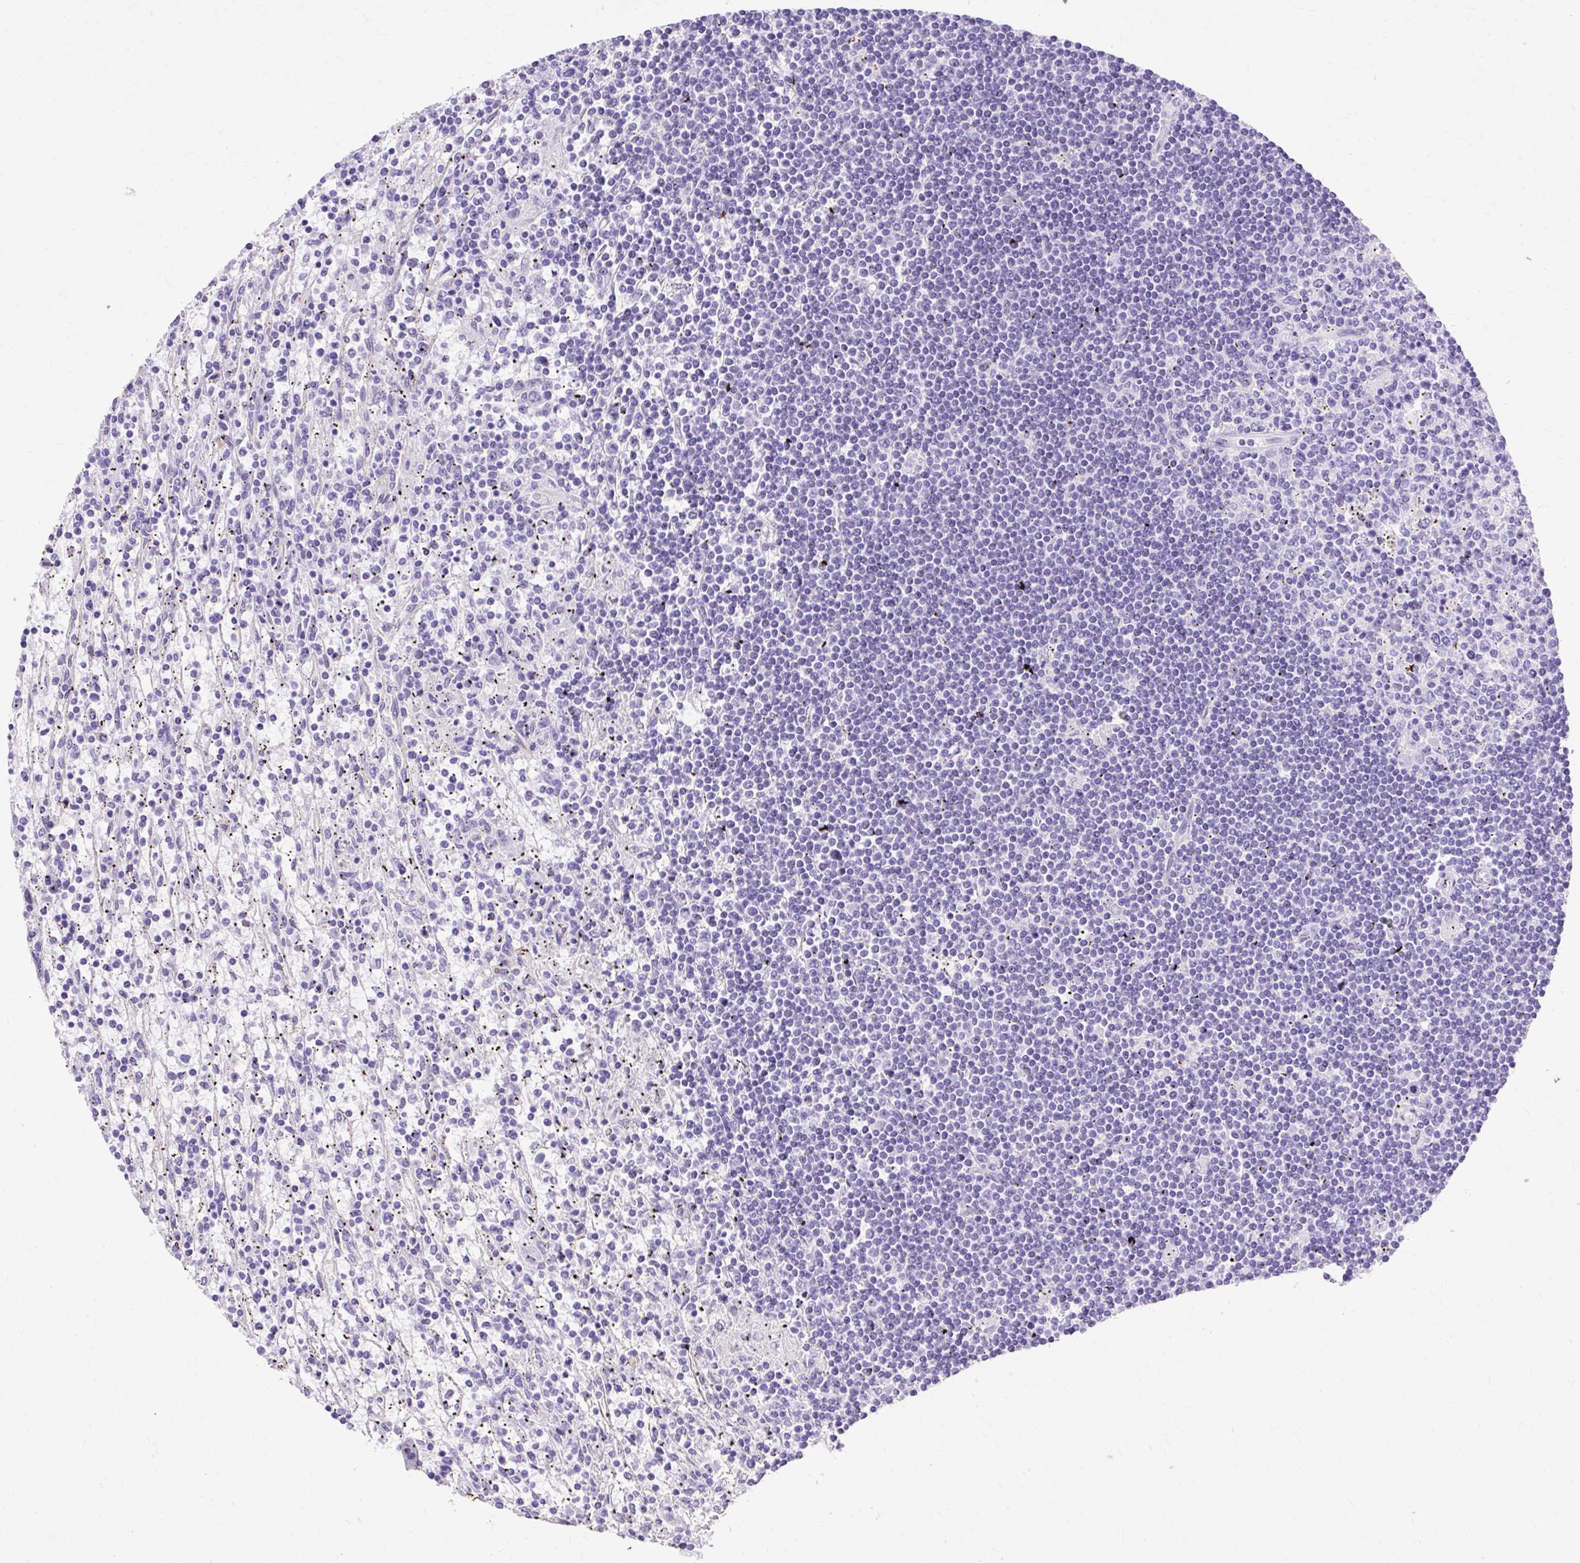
{"staining": {"intensity": "negative", "quantity": "none", "location": "none"}, "tissue": "lymphoma", "cell_type": "Tumor cells", "image_type": "cancer", "snomed": [{"axis": "morphology", "description": "Malignant lymphoma, non-Hodgkin's type, Low grade"}, {"axis": "topography", "description": "Spleen"}], "caption": "This is a image of IHC staining of lymphoma, which shows no expression in tumor cells.", "gene": "MYO6", "patient": {"sex": "male", "age": 76}}